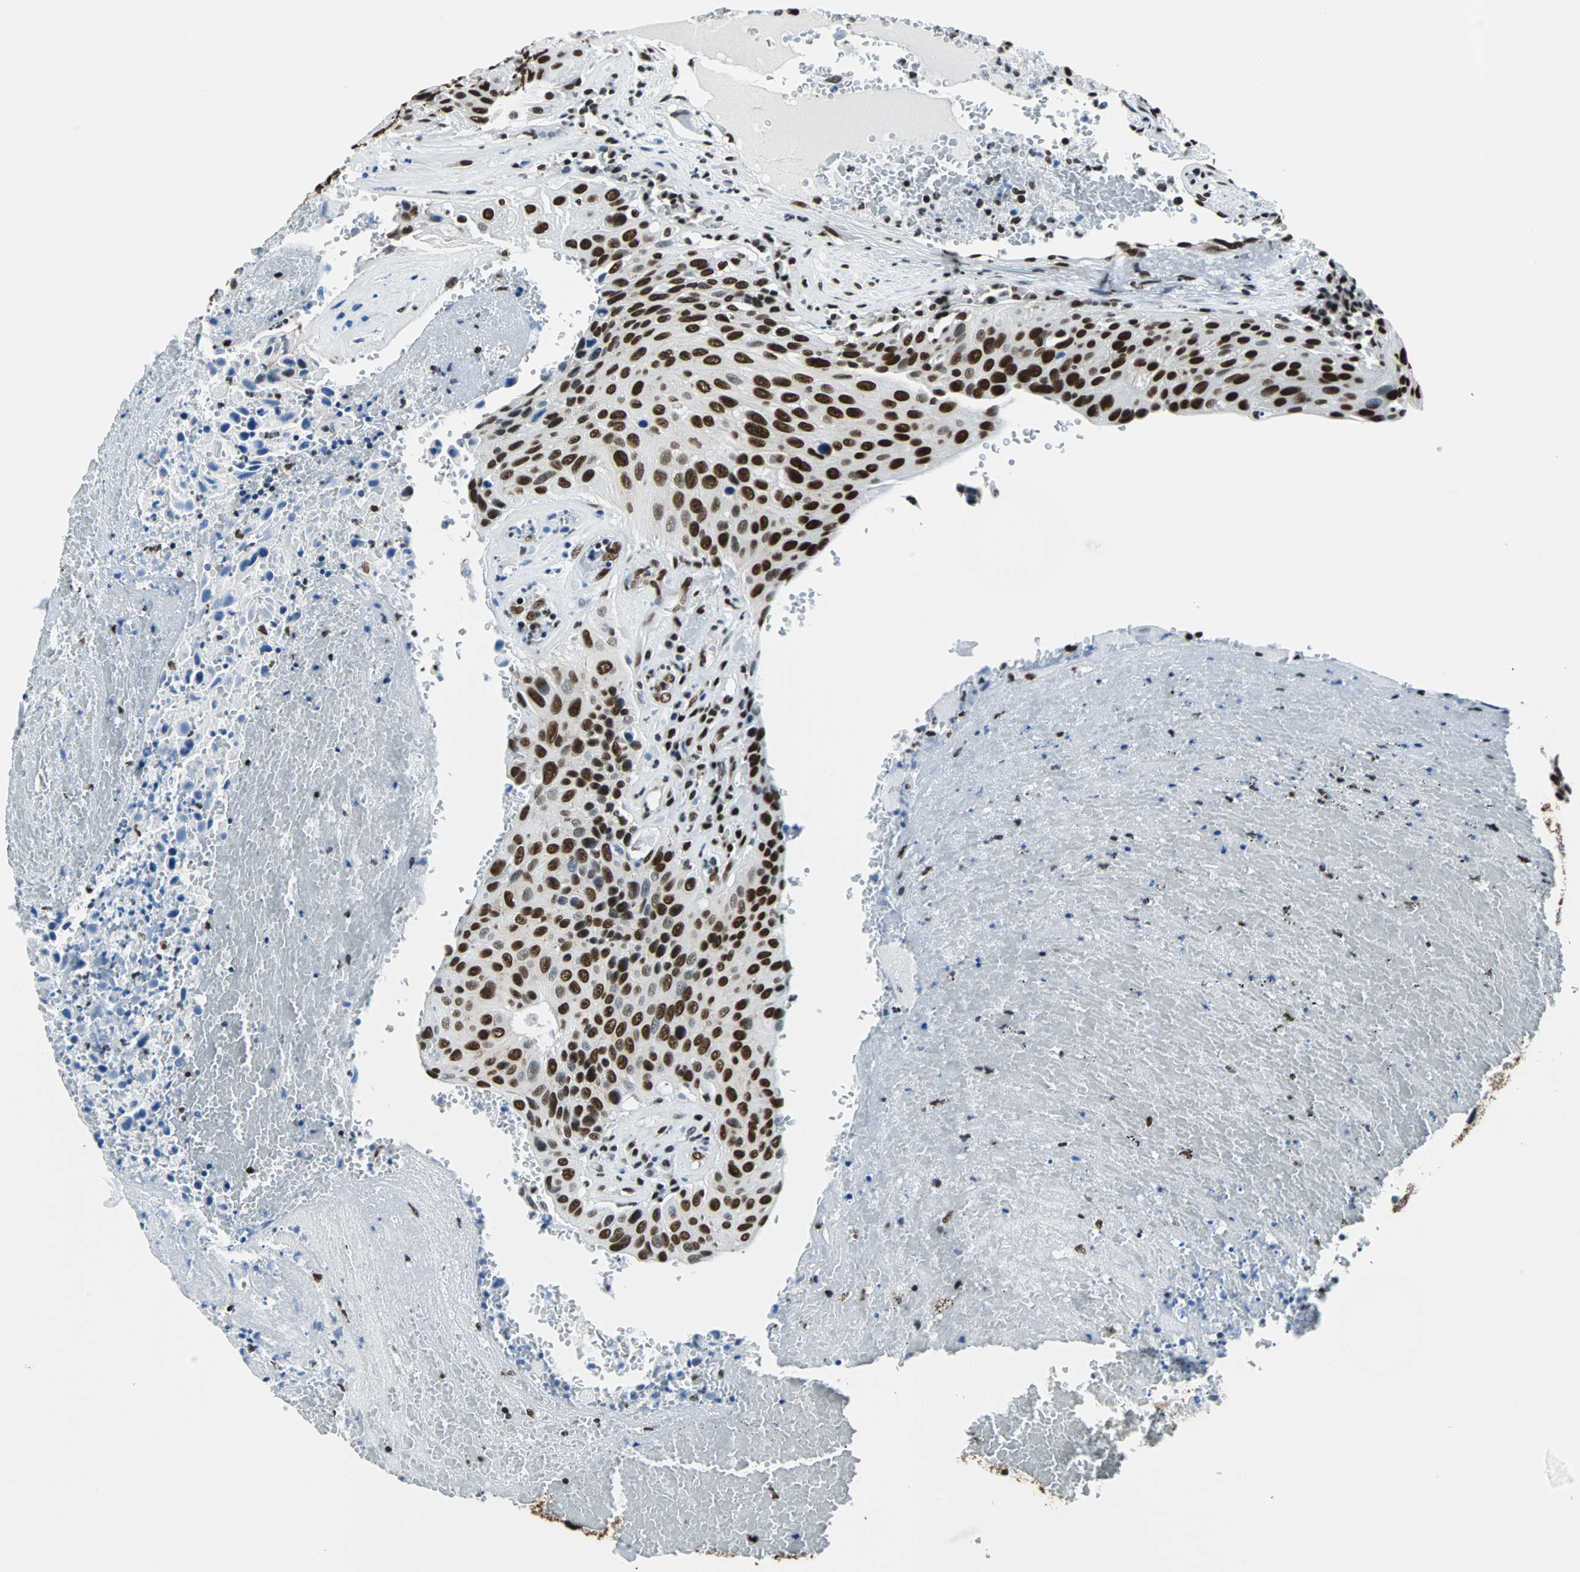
{"staining": {"intensity": "strong", "quantity": ">75%", "location": "cytoplasmic/membranous,nuclear"}, "tissue": "urothelial cancer", "cell_type": "Tumor cells", "image_type": "cancer", "snomed": [{"axis": "morphology", "description": "Urothelial carcinoma, High grade"}, {"axis": "topography", "description": "Urinary bladder"}], "caption": "Immunohistochemical staining of human high-grade urothelial carcinoma demonstrates strong cytoplasmic/membranous and nuclear protein positivity in about >75% of tumor cells.", "gene": "FUBP1", "patient": {"sex": "male", "age": 66}}